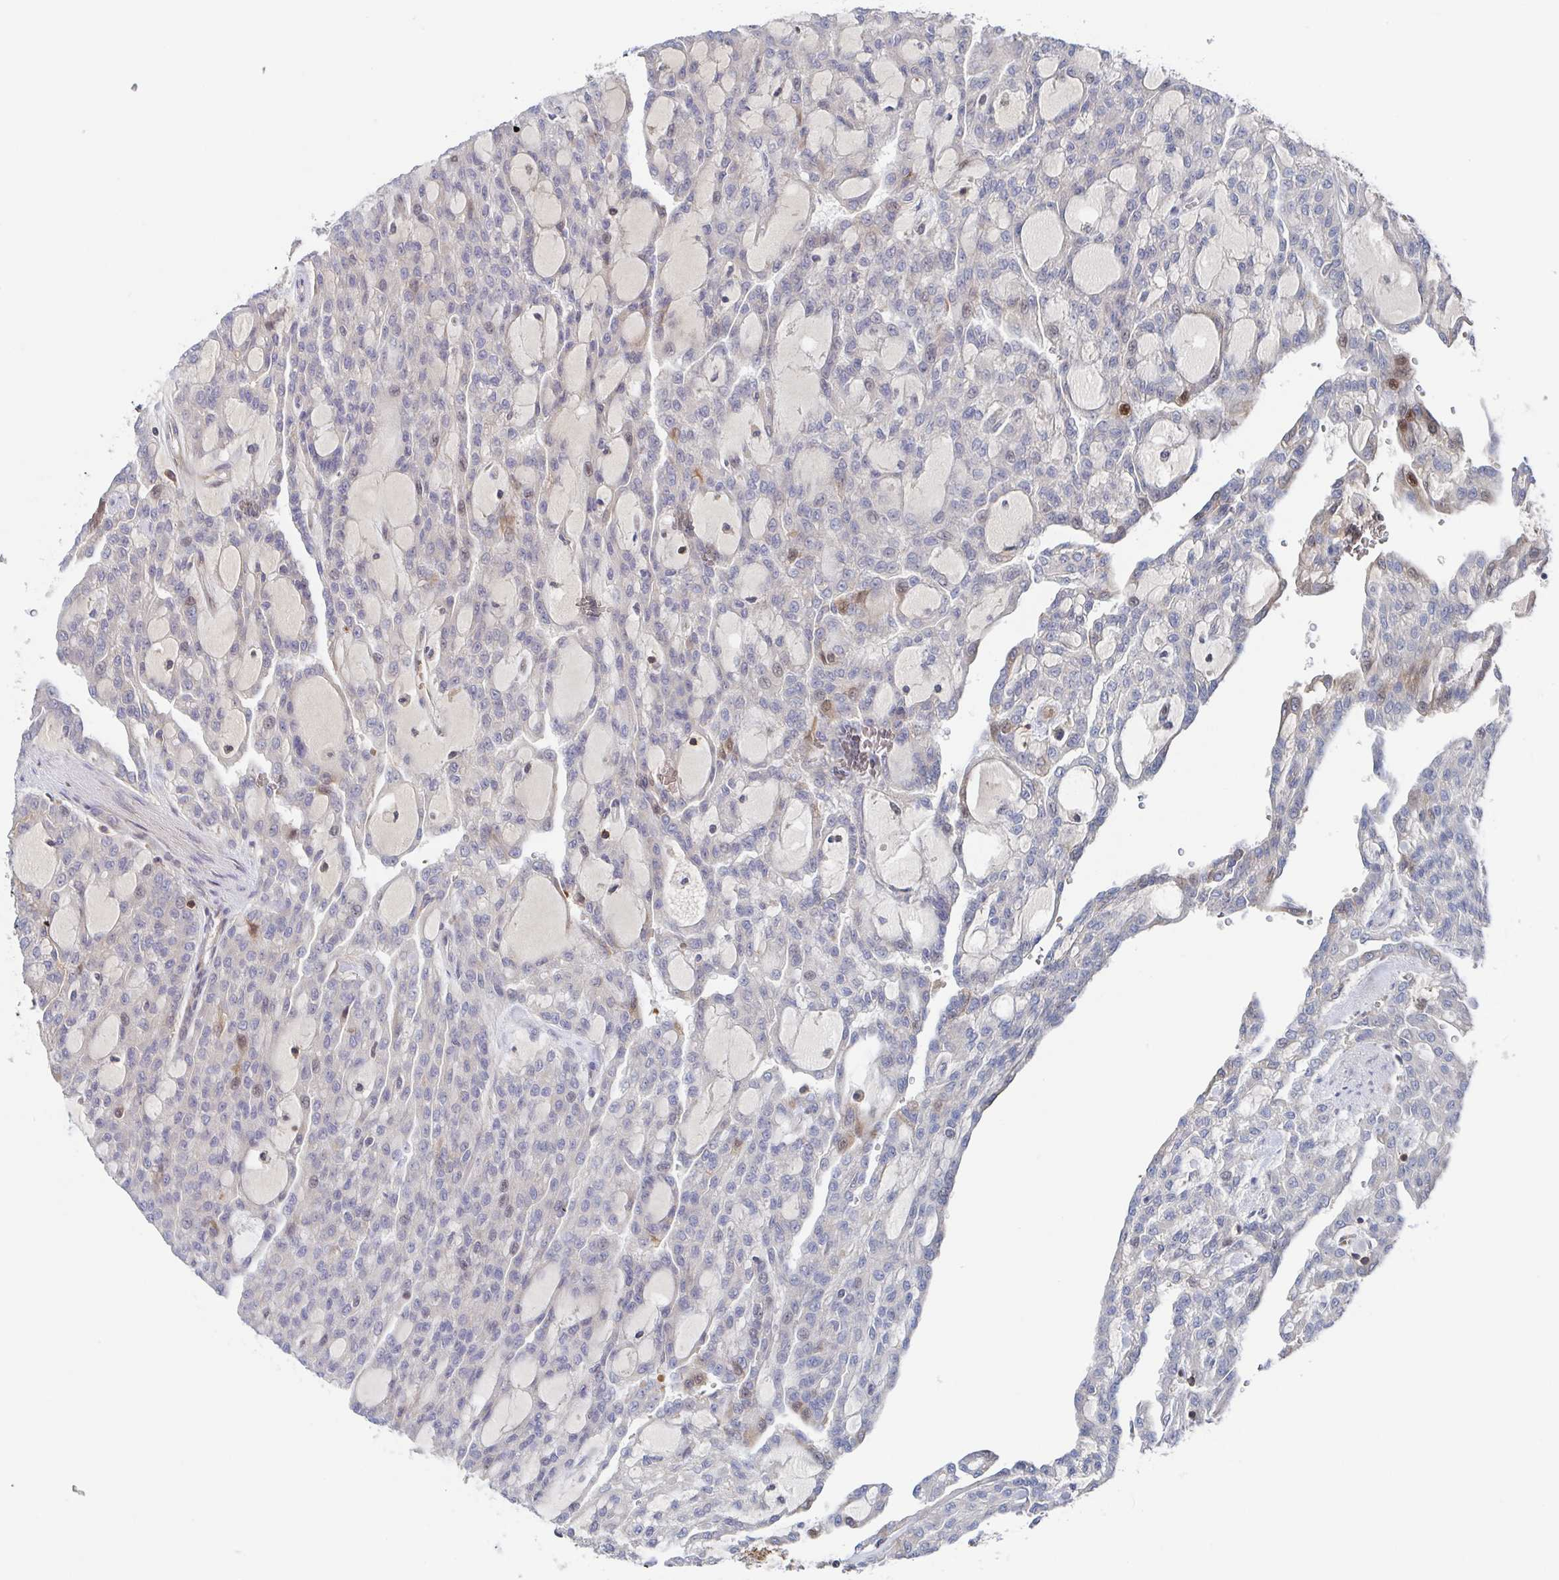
{"staining": {"intensity": "negative", "quantity": "none", "location": "none"}, "tissue": "renal cancer", "cell_type": "Tumor cells", "image_type": "cancer", "snomed": [{"axis": "morphology", "description": "Adenocarcinoma, NOS"}, {"axis": "topography", "description": "Kidney"}], "caption": "The image shows no significant expression in tumor cells of renal cancer (adenocarcinoma).", "gene": "DHRS12", "patient": {"sex": "male", "age": 63}}